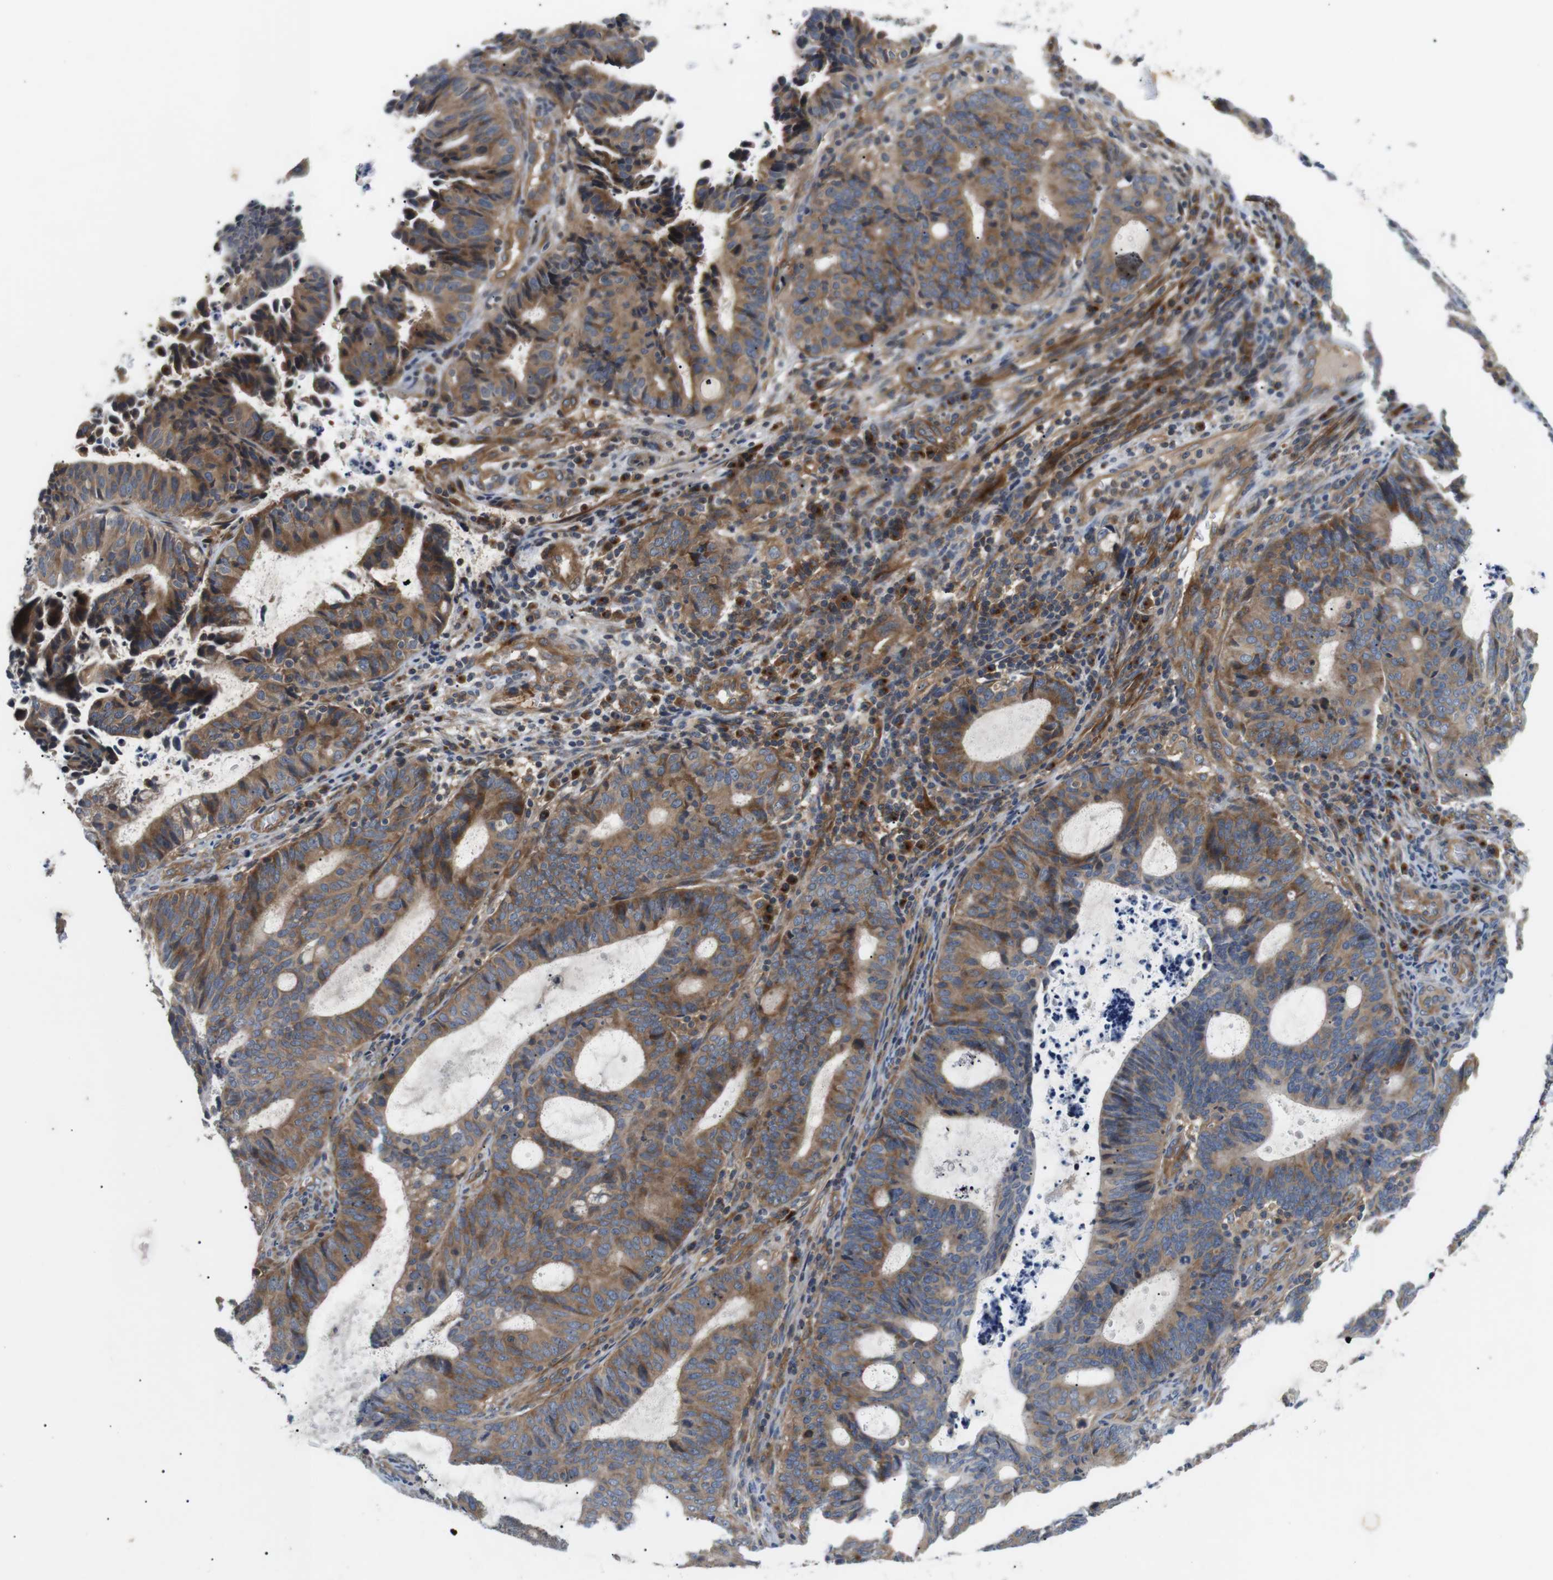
{"staining": {"intensity": "moderate", "quantity": ">75%", "location": "cytoplasmic/membranous"}, "tissue": "endometrial cancer", "cell_type": "Tumor cells", "image_type": "cancer", "snomed": [{"axis": "morphology", "description": "Adenocarcinoma, NOS"}, {"axis": "topography", "description": "Uterus"}], "caption": "Endometrial adenocarcinoma stained with a brown dye reveals moderate cytoplasmic/membranous positive expression in about >75% of tumor cells.", "gene": "DIPK1A", "patient": {"sex": "female", "age": 83}}